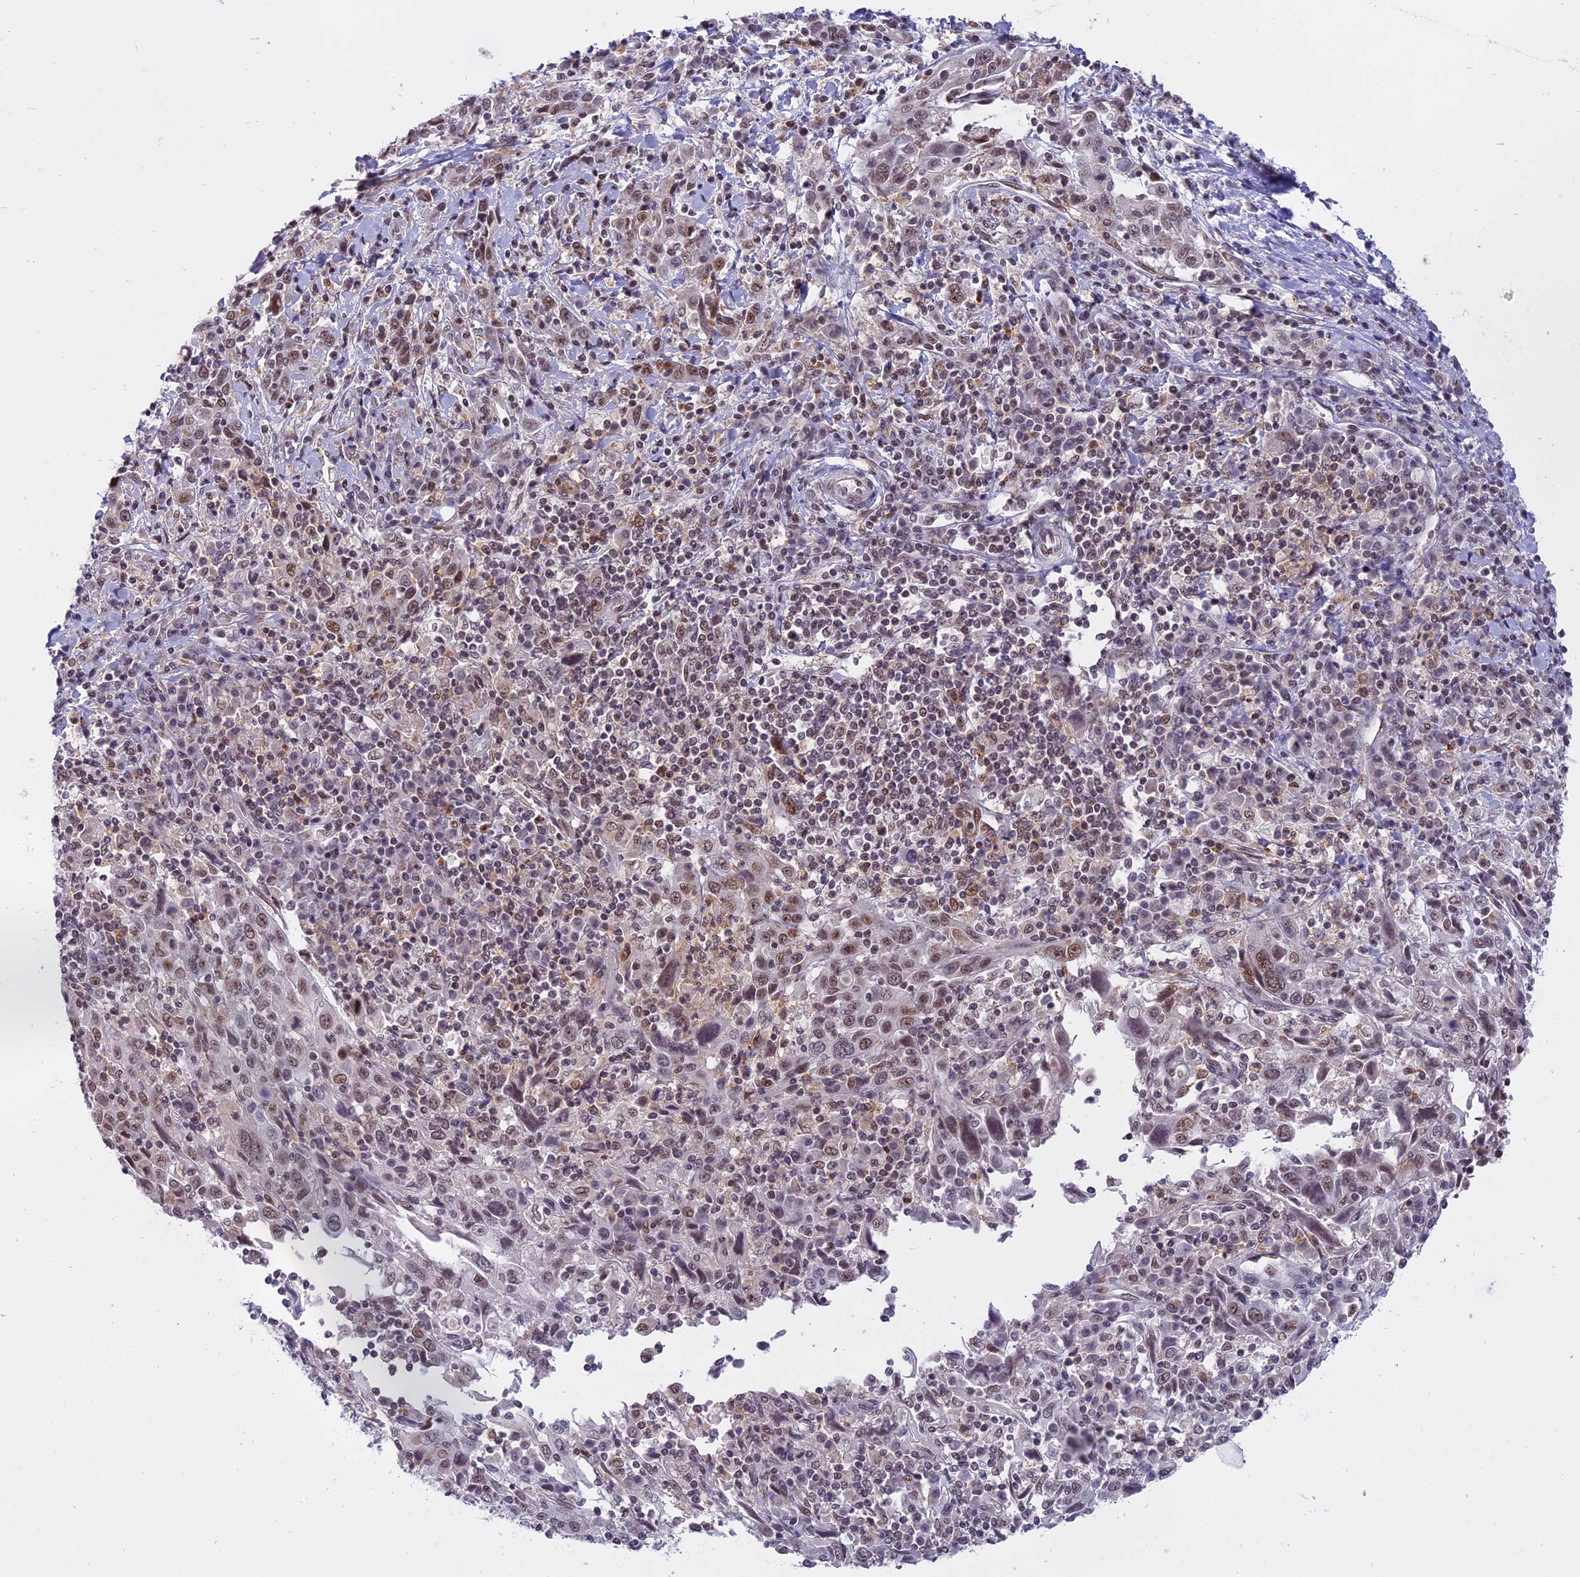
{"staining": {"intensity": "moderate", "quantity": "<25%", "location": "nuclear"}, "tissue": "cervical cancer", "cell_type": "Tumor cells", "image_type": "cancer", "snomed": [{"axis": "morphology", "description": "Squamous cell carcinoma, NOS"}, {"axis": "topography", "description": "Cervix"}], "caption": "Immunohistochemical staining of squamous cell carcinoma (cervical) shows low levels of moderate nuclear protein staining in approximately <25% of tumor cells.", "gene": "TADA3", "patient": {"sex": "female", "age": 46}}